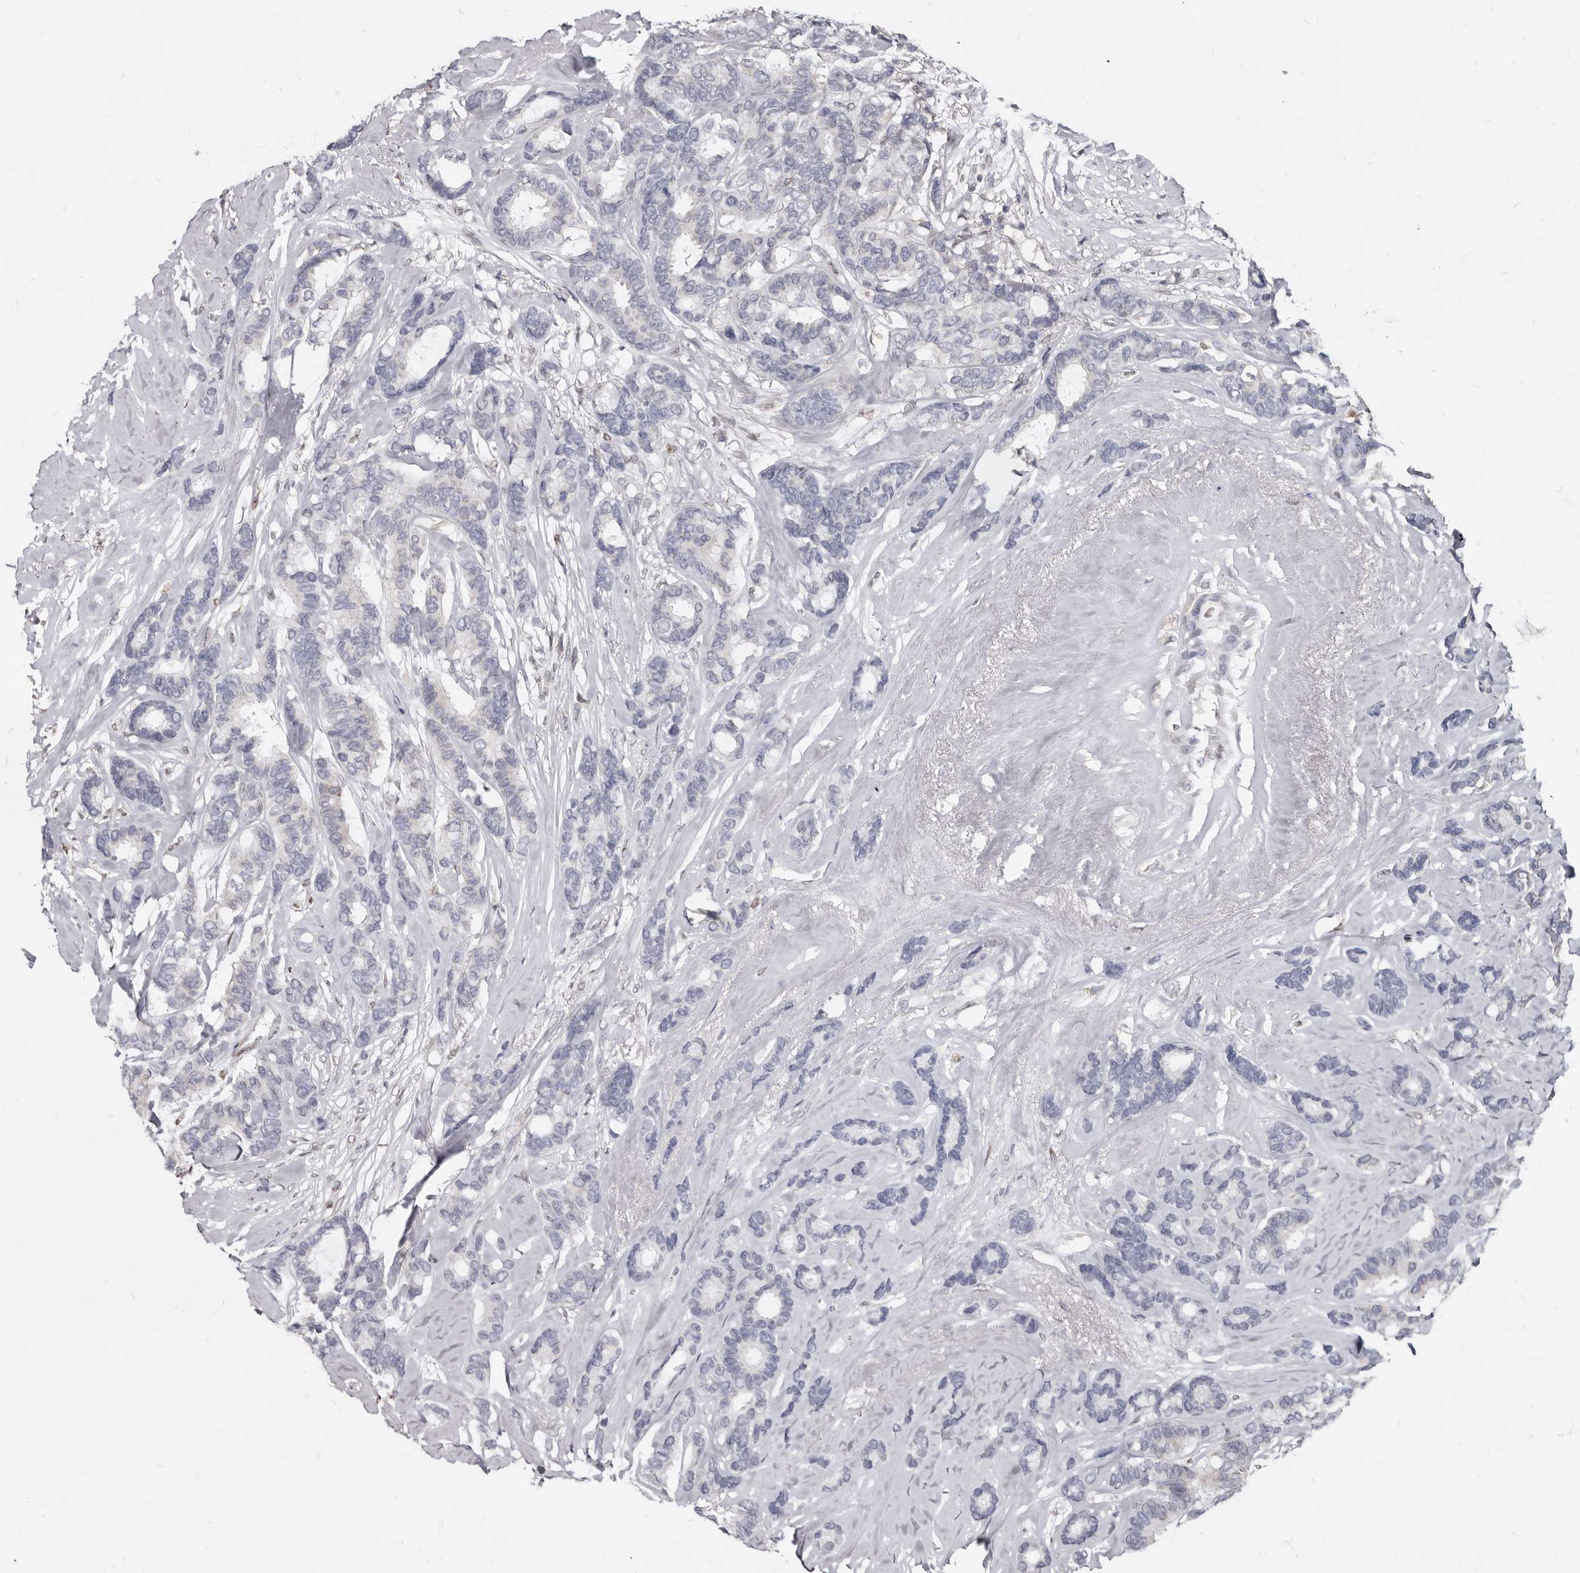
{"staining": {"intensity": "negative", "quantity": "none", "location": "none"}, "tissue": "breast cancer", "cell_type": "Tumor cells", "image_type": "cancer", "snomed": [{"axis": "morphology", "description": "Duct carcinoma"}, {"axis": "topography", "description": "Breast"}], "caption": "Tumor cells show no significant staining in breast cancer.", "gene": "MRGPRF", "patient": {"sex": "female", "age": 87}}